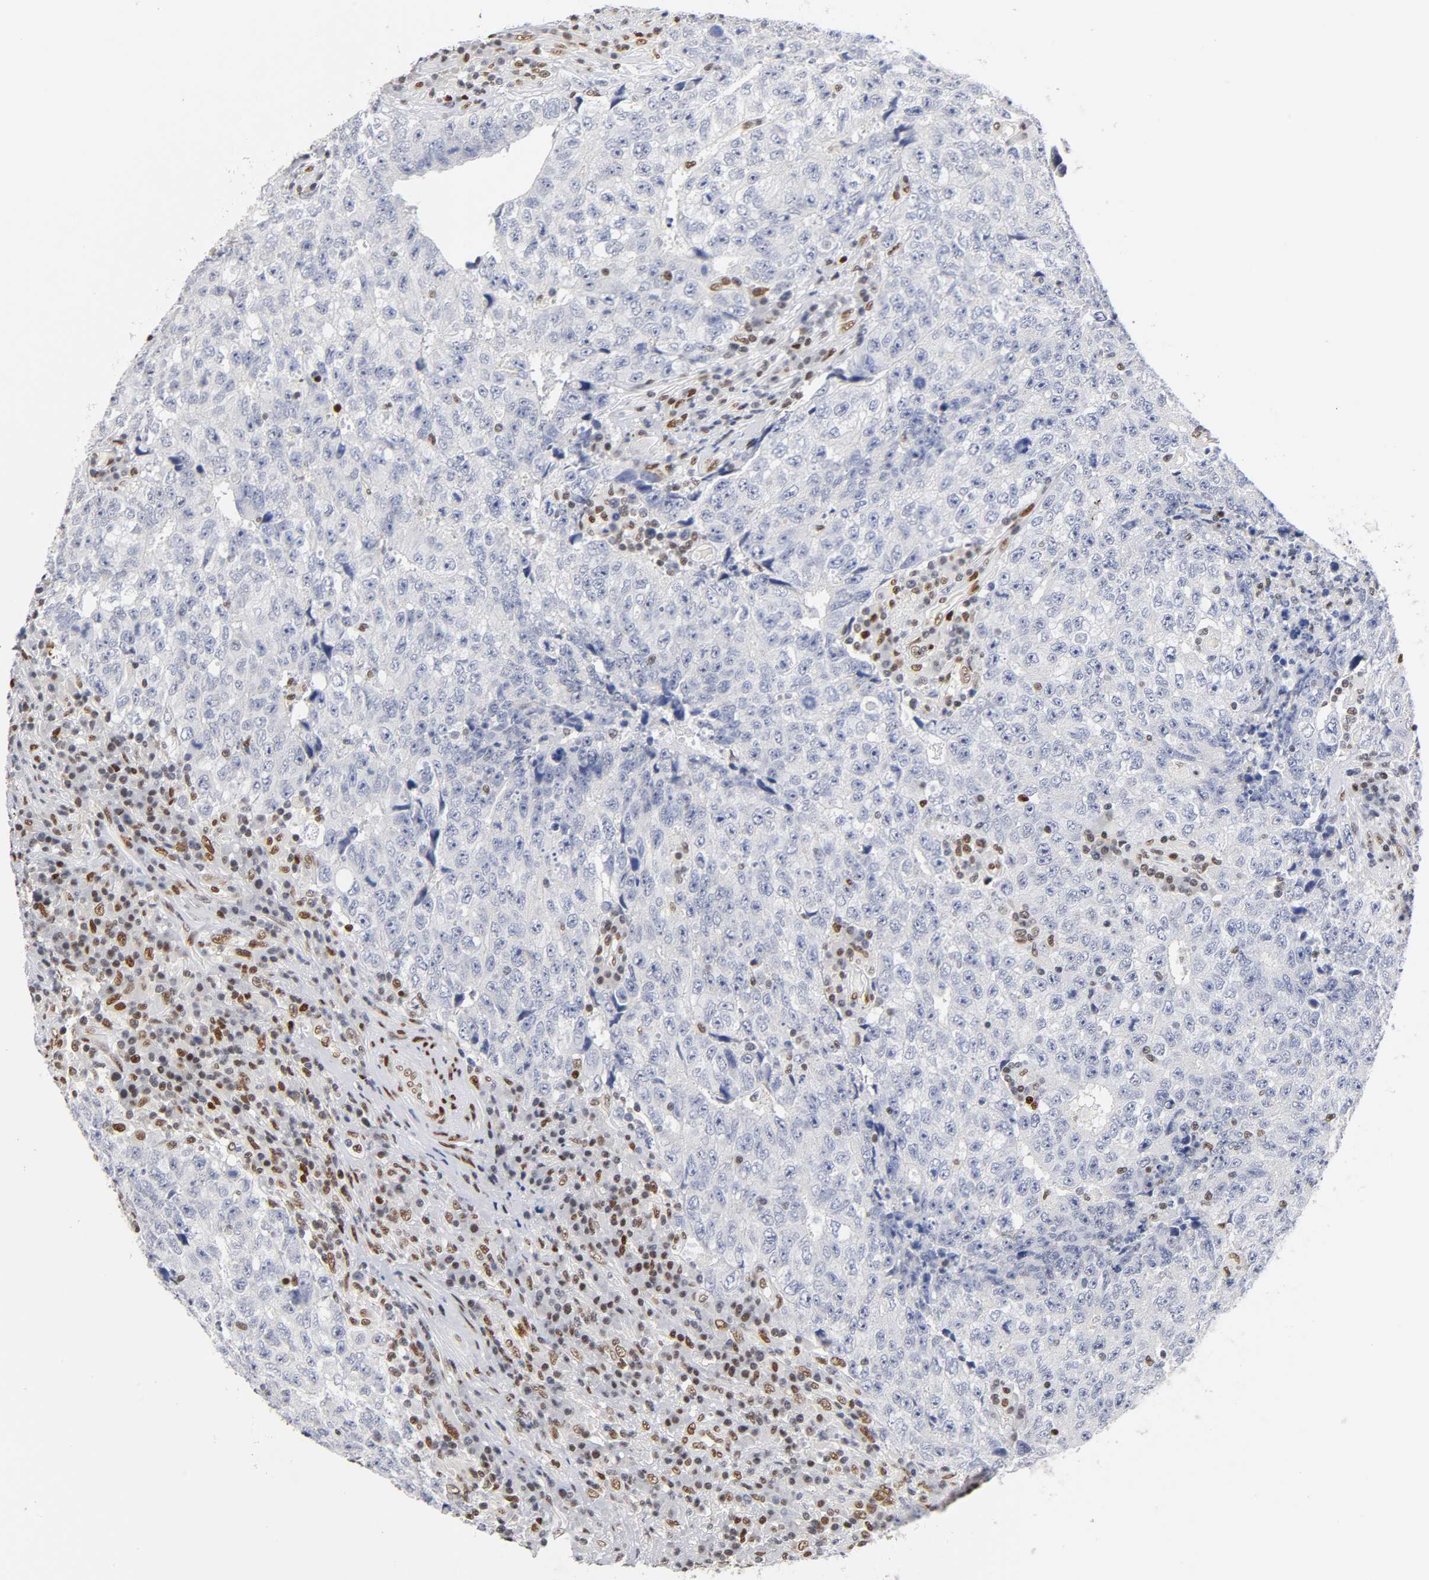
{"staining": {"intensity": "moderate", "quantity": "<25%", "location": "nuclear"}, "tissue": "testis cancer", "cell_type": "Tumor cells", "image_type": "cancer", "snomed": [{"axis": "morphology", "description": "Necrosis, NOS"}, {"axis": "morphology", "description": "Carcinoma, Embryonal, NOS"}, {"axis": "topography", "description": "Testis"}], "caption": "Immunohistochemistry of testis embryonal carcinoma displays low levels of moderate nuclear staining in about <25% of tumor cells. Nuclei are stained in blue.", "gene": "NR3C1", "patient": {"sex": "male", "age": 19}}